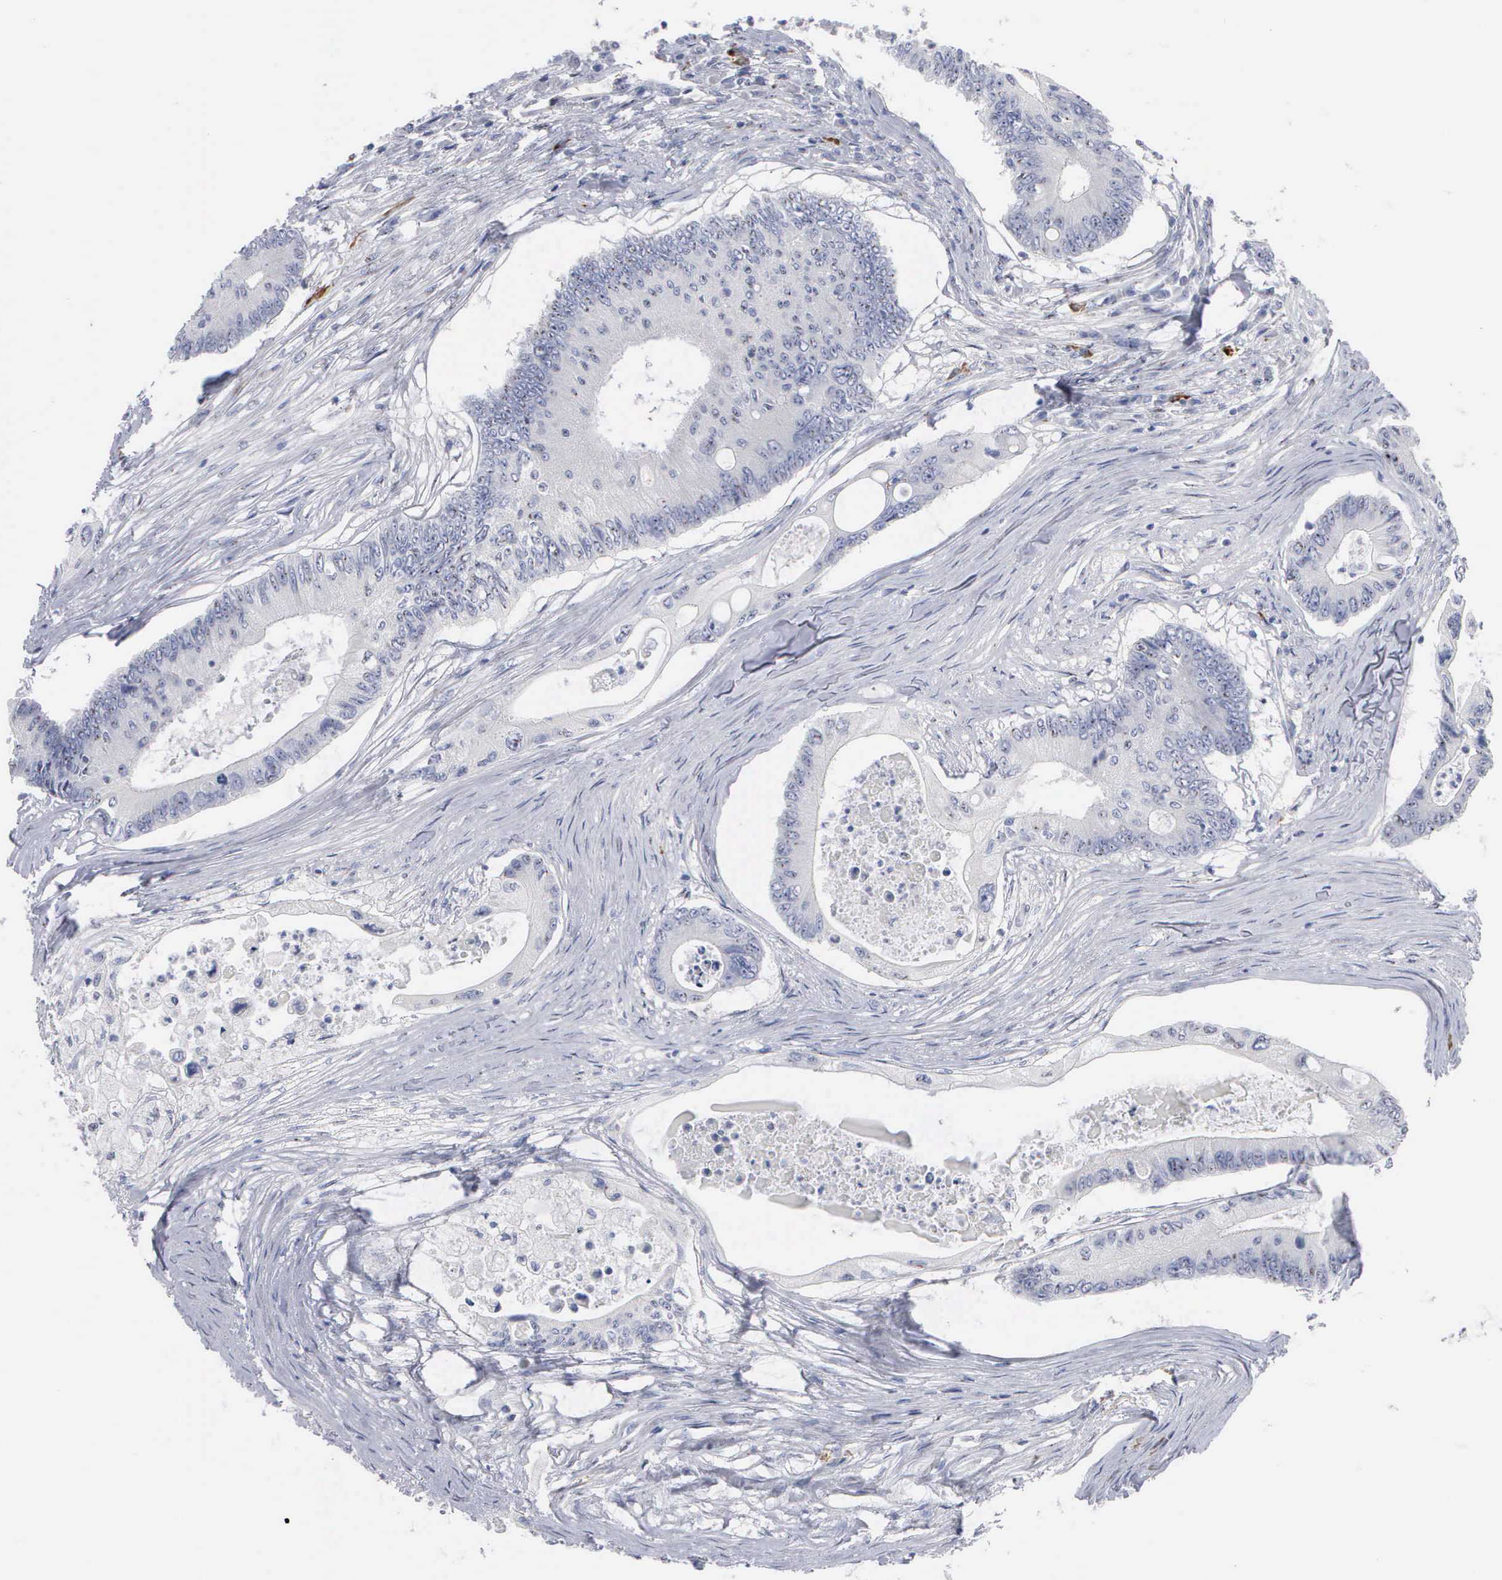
{"staining": {"intensity": "negative", "quantity": "none", "location": "none"}, "tissue": "colorectal cancer", "cell_type": "Tumor cells", "image_type": "cancer", "snomed": [{"axis": "morphology", "description": "Adenocarcinoma, NOS"}, {"axis": "topography", "description": "Colon"}], "caption": "Immunohistochemistry (IHC) photomicrograph of neoplastic tissue: colorectal cancer (adenocarcinoma) stained with DAB (3,3'-diaminobenzidine) reveals no significant protein expression in tumor cells.", "gene": "ASPHD2", "patient": {"sex": "male", "age": 65}}